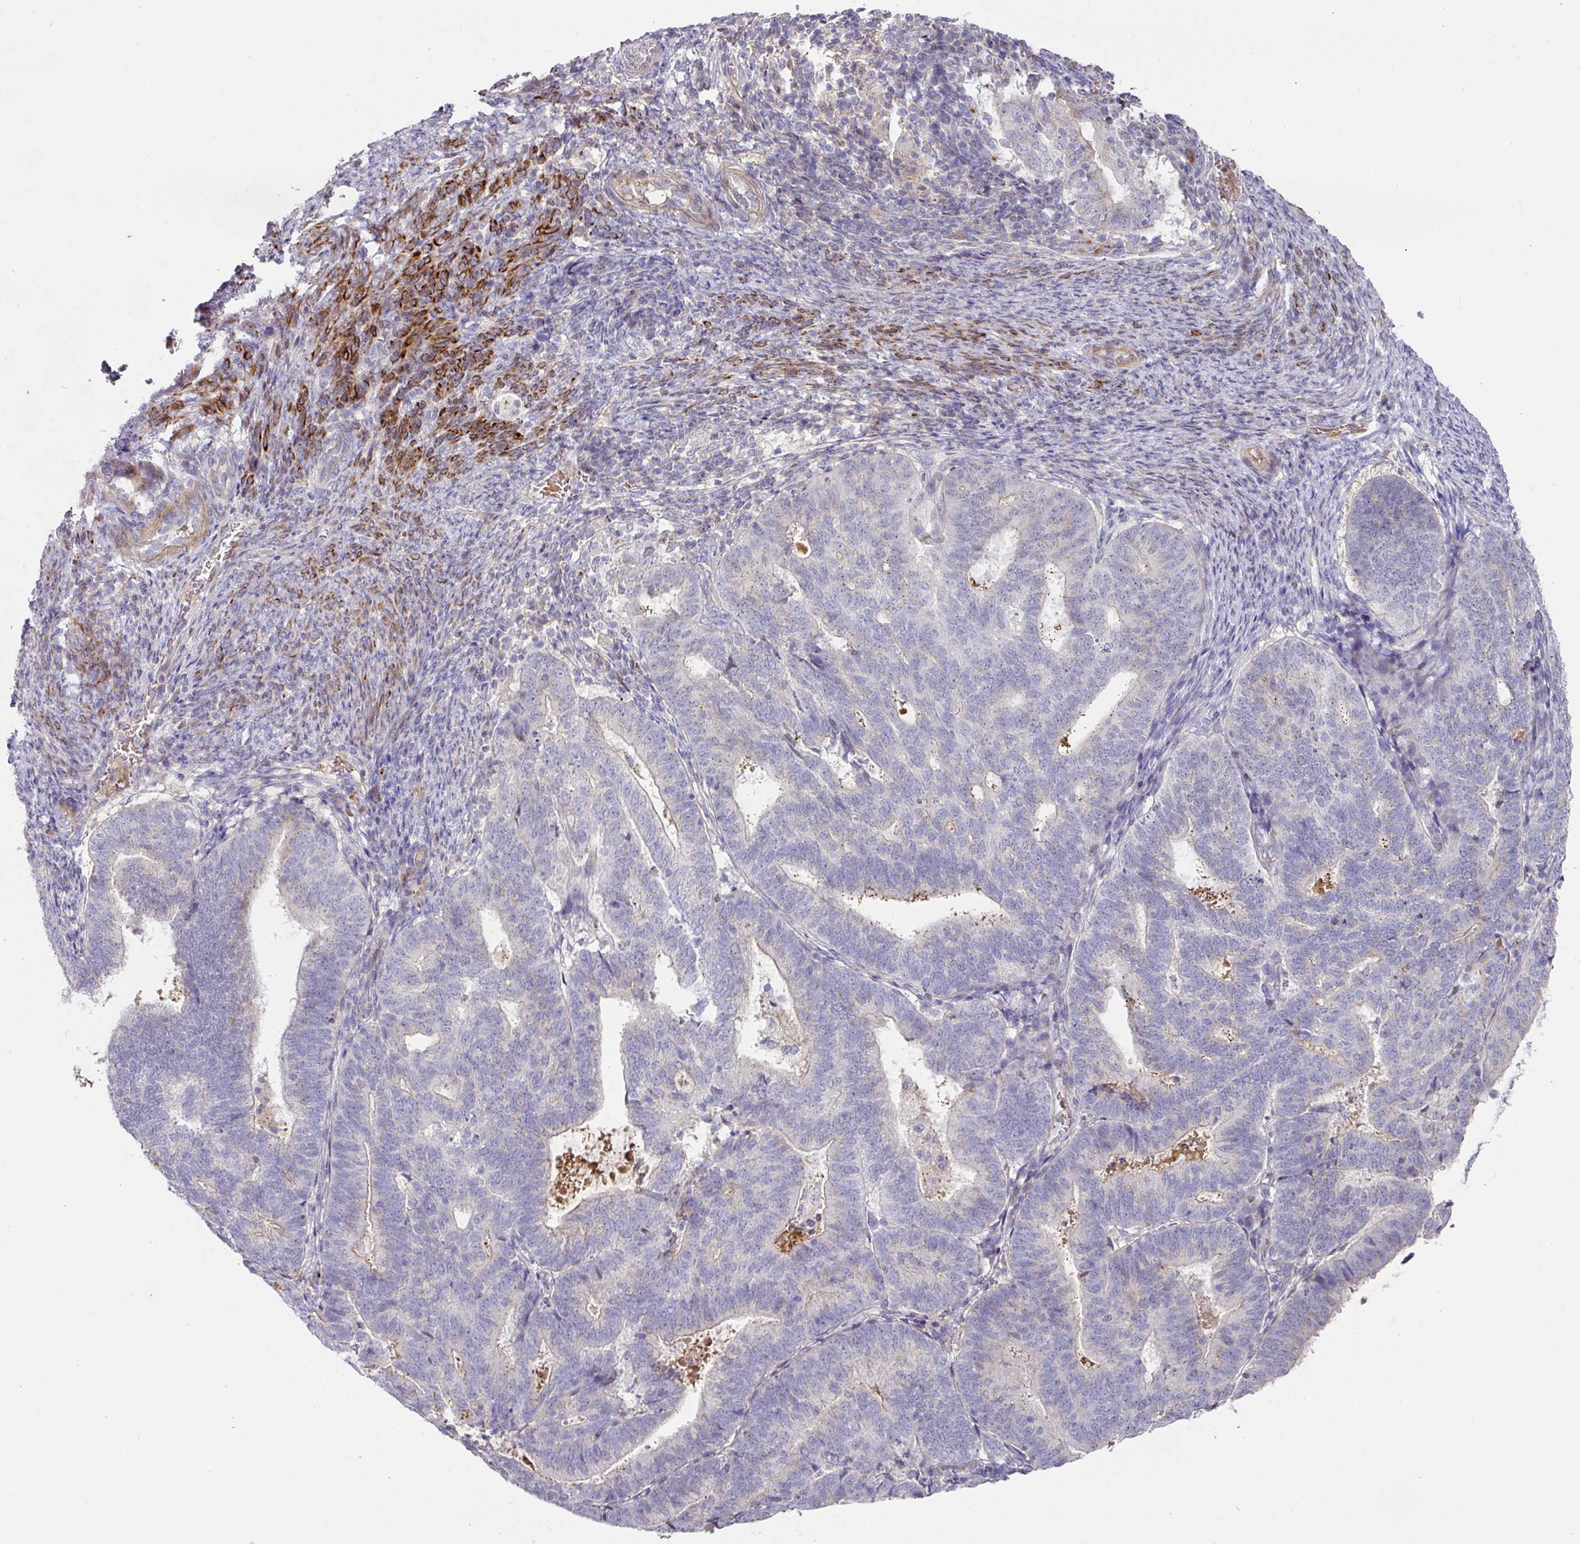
{"staining": {"intensity": "weak", "quantity": "<25%", "location": "cytoplasmic/membranous"}, "tissue": "endometrial cancer", "cell_type": "Tumor cells", "image_type": "cancer", "snomed": [{"axis": "morphology", "description": "Adenocarcinoma, NOS"}, {"axis": "topography", "description": "Endometrium"}], "caption": "IHC photomicrograph of neoplastic tissue: endometrial cancer (adenocarcinoma) stained with DAB (3,3'-diaminobenzidine) reveals no significant protein staining in tumor cells.", "gene": "TARM1", "patient": {"sex": "female", "age": 70}}